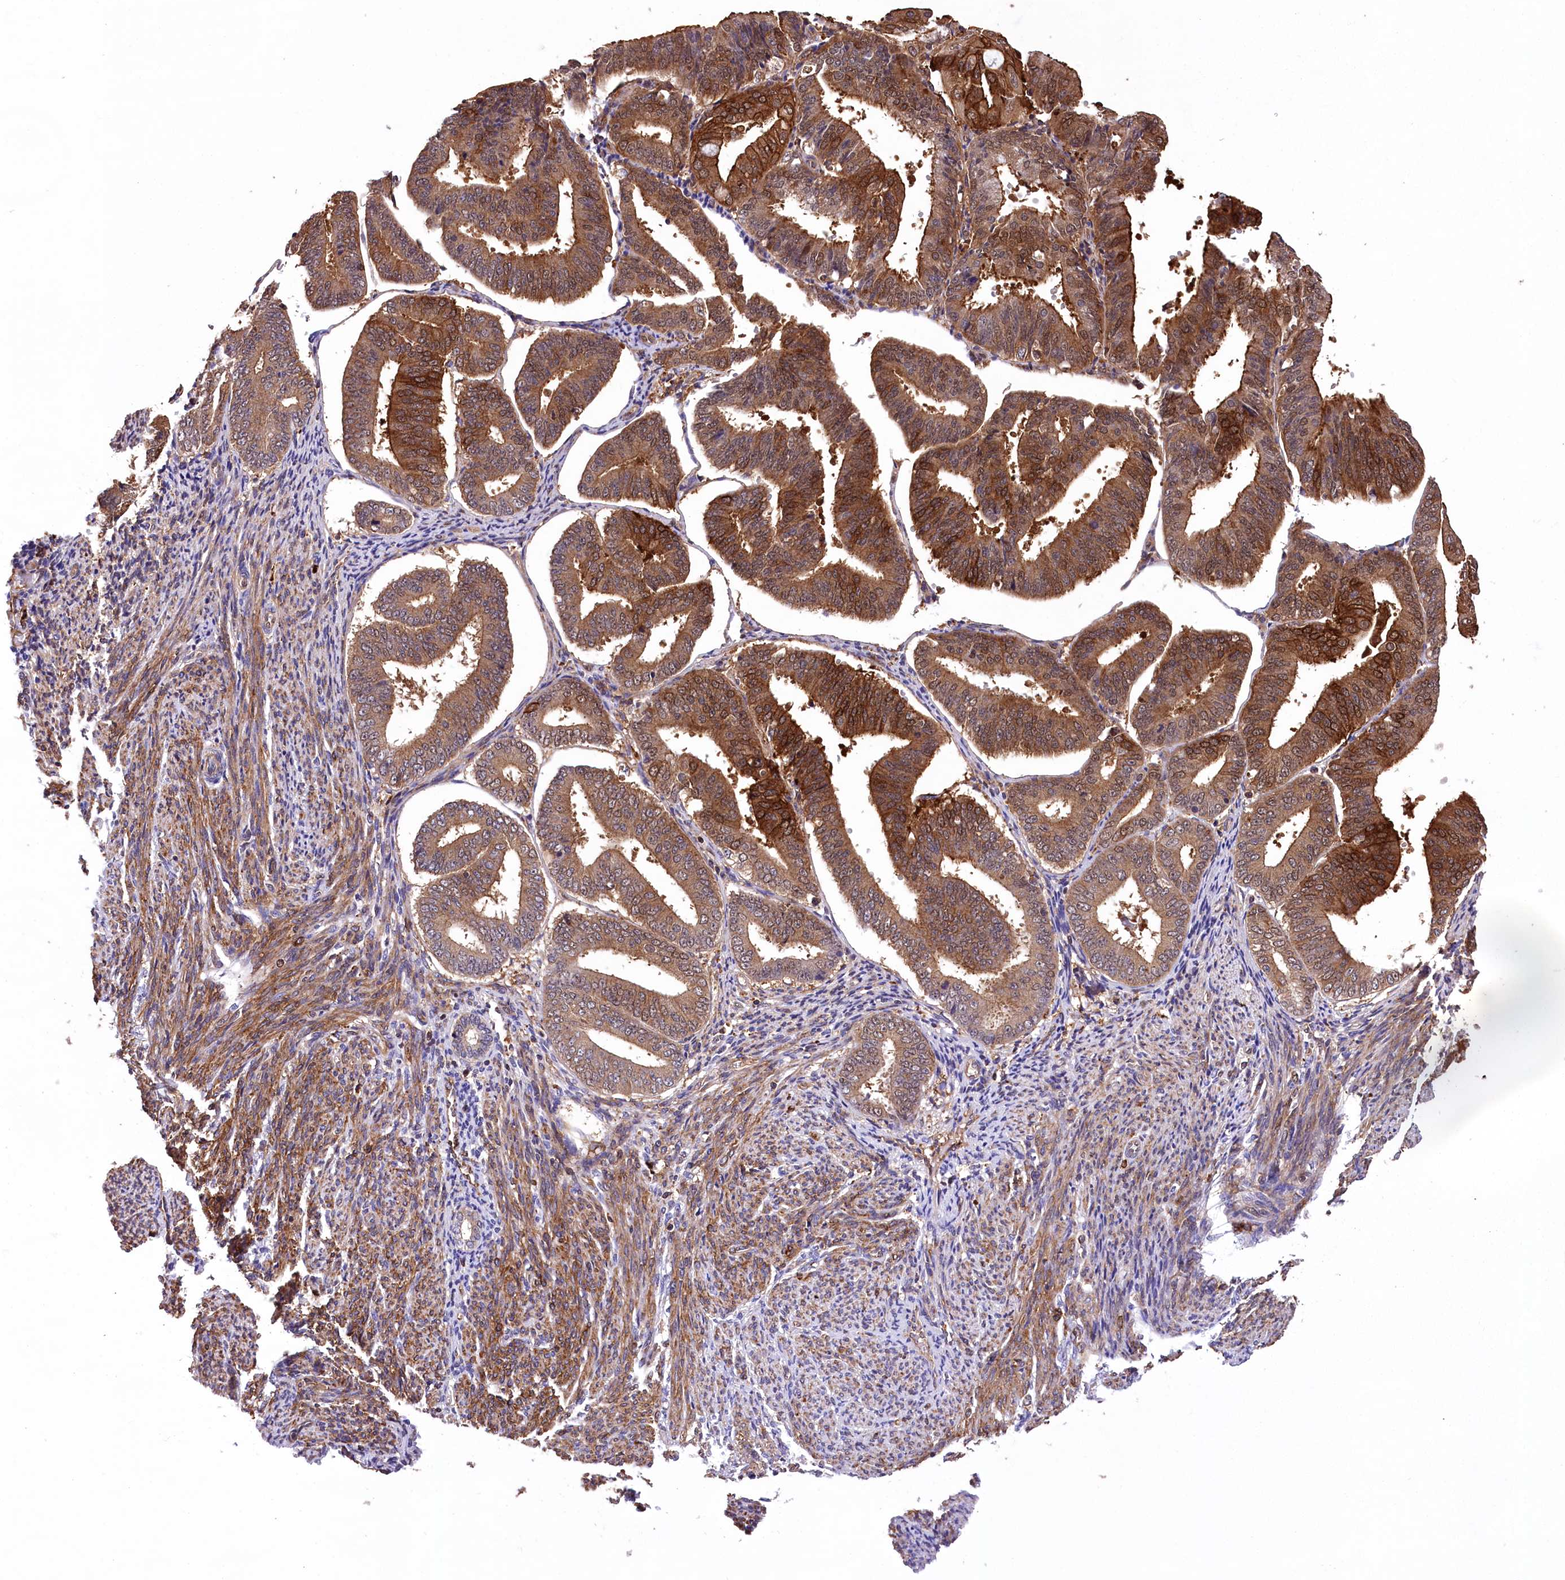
{"staining": {"intensity": "strong", "quantity": ">75%", "location": "cytoplasmic/membranous"}, "tissue": "endometrial cancer", "cell_type": "Tumor cells", "image_type": "cancer", "snomed": [{"axis": "morphology", "description": "Adenocarcinoma, NOS"}, {"axis": "topography", "description": "Endometrium"}], "caption": "Approximately >75% of tumor cells in human adenocarcinoma (endometrial) demonstrate strong cytoplasmic/membranous protein expression as visualized by brown immunohistochemical staining.", "gene": "DPP3", "patient": {"sex": "female", "age": 63}}